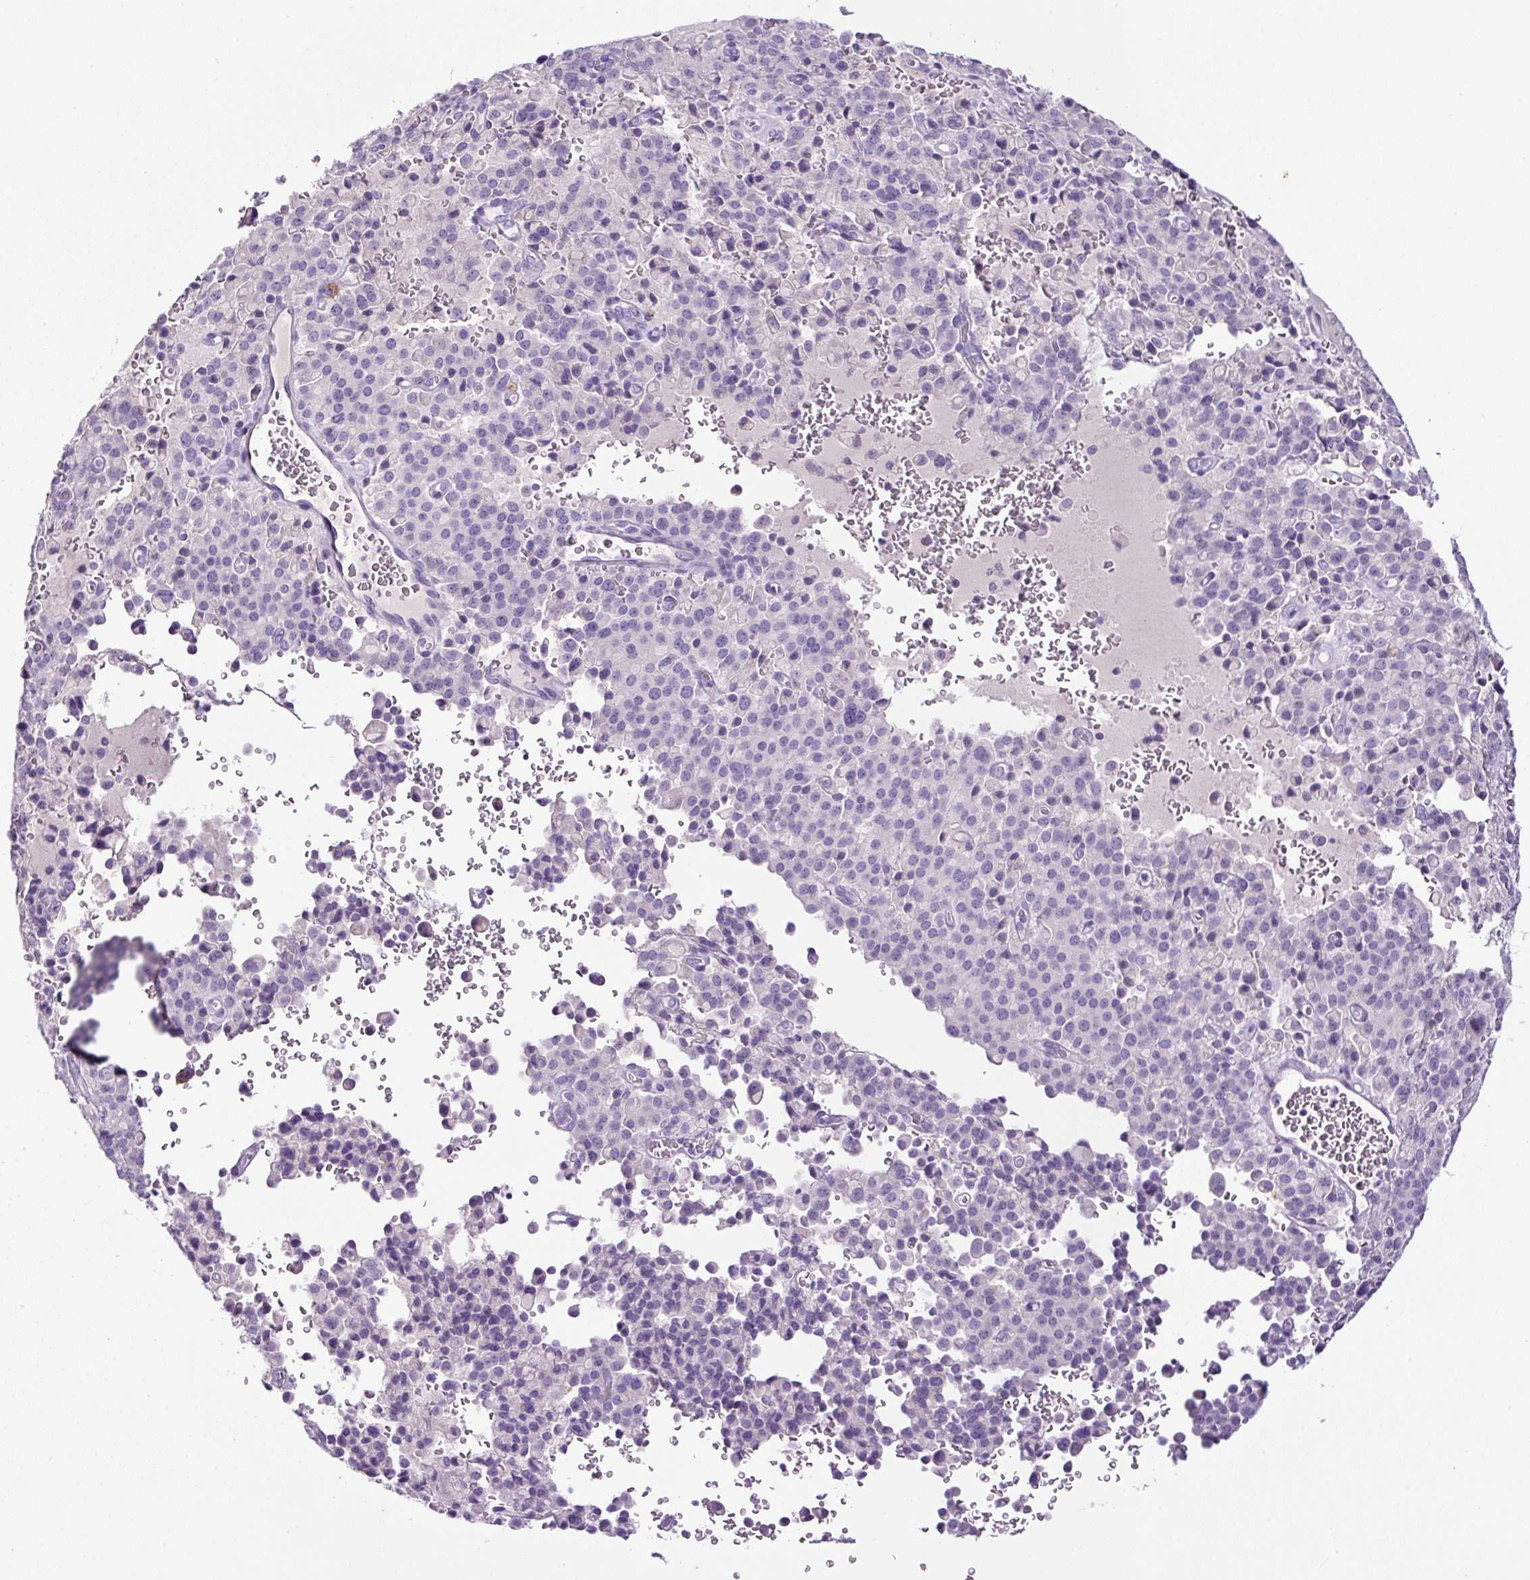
{"staining": {"intensity": "negative", "quantity": "none", "location": "none"}, "tissue": "pancreatic cancer", "cell_type": "Tumor cells", "image_type": "cancer", "snomed": [{"axis": "morphology", "description": "Adenocarcinoma, NOS"}, {"axis": "topography", "description": "Pancreas"}], "caption": "DAB immunohistochemical staining of pancreatic adenocarcinoma exhibits no significant positivity in tumor cells.", "gene": "SP8", "patient": {"sex": "male", "age": 65}}